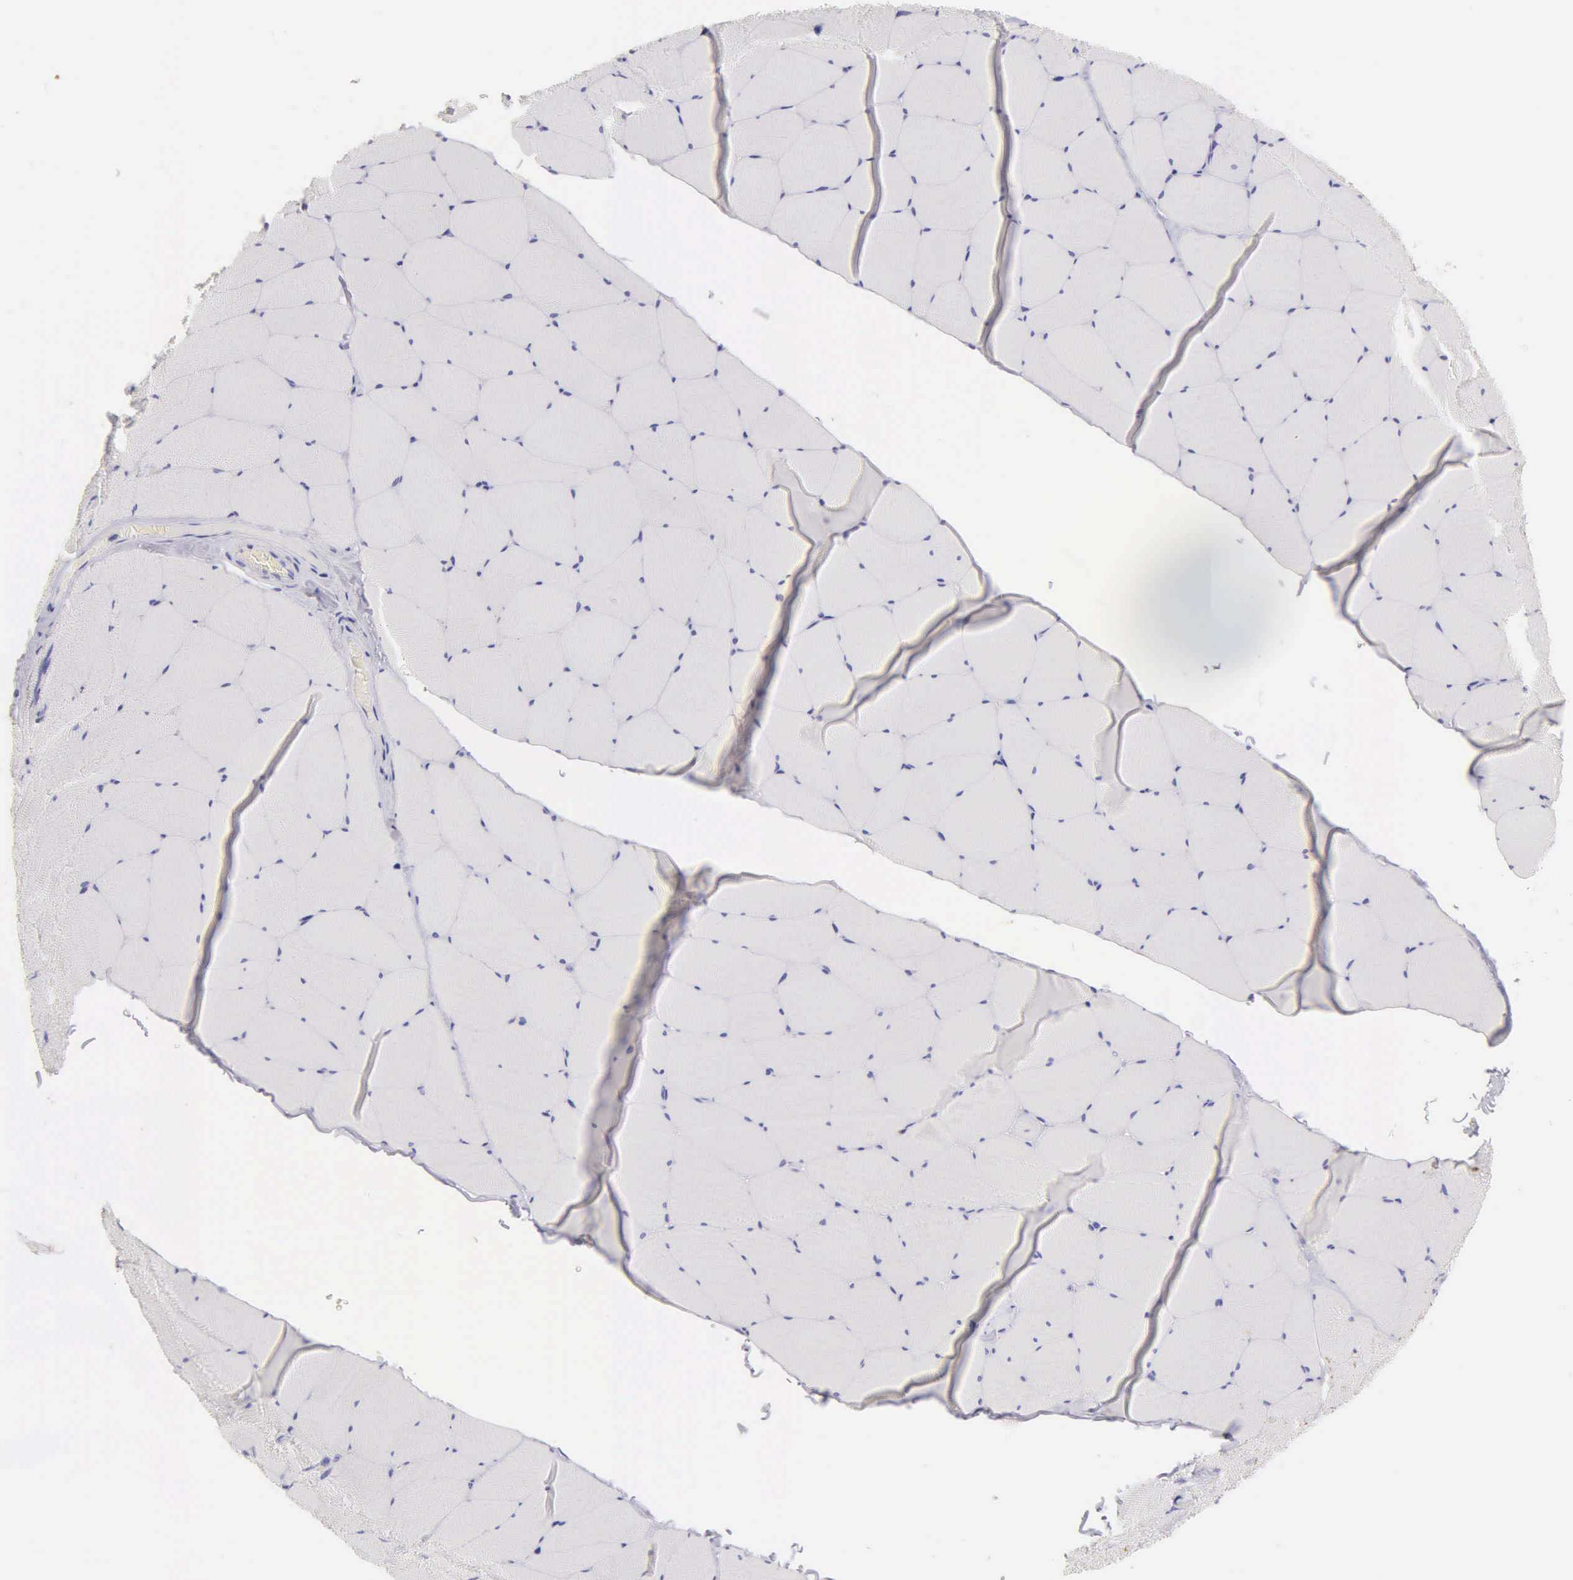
{"staining": {"intensity": "negative", "quantity": "none", "location": "none"}, "tissue": "skeletal muscle", "cell_type": "Myocytes", "image_type": "normal", "snomed": [{"axis": "morphology", "description": "Normal tissue, NOS"}, {"axis": "topography", "description": "Skeletal muscle"}, {"axis": "topography", "description": "Salivary gland"}], "caption": "Normal skeletal muscle was stained to show a protein in brown. There is no significant expression in myocytes. Brightfield microscopy of immunohistochemistry (IHC) stained with DAB (brown) and hematoxylin (blue), captured at high magnification.", "gene": "KRT14", "patient": {"sex": "male", "age": 62}}